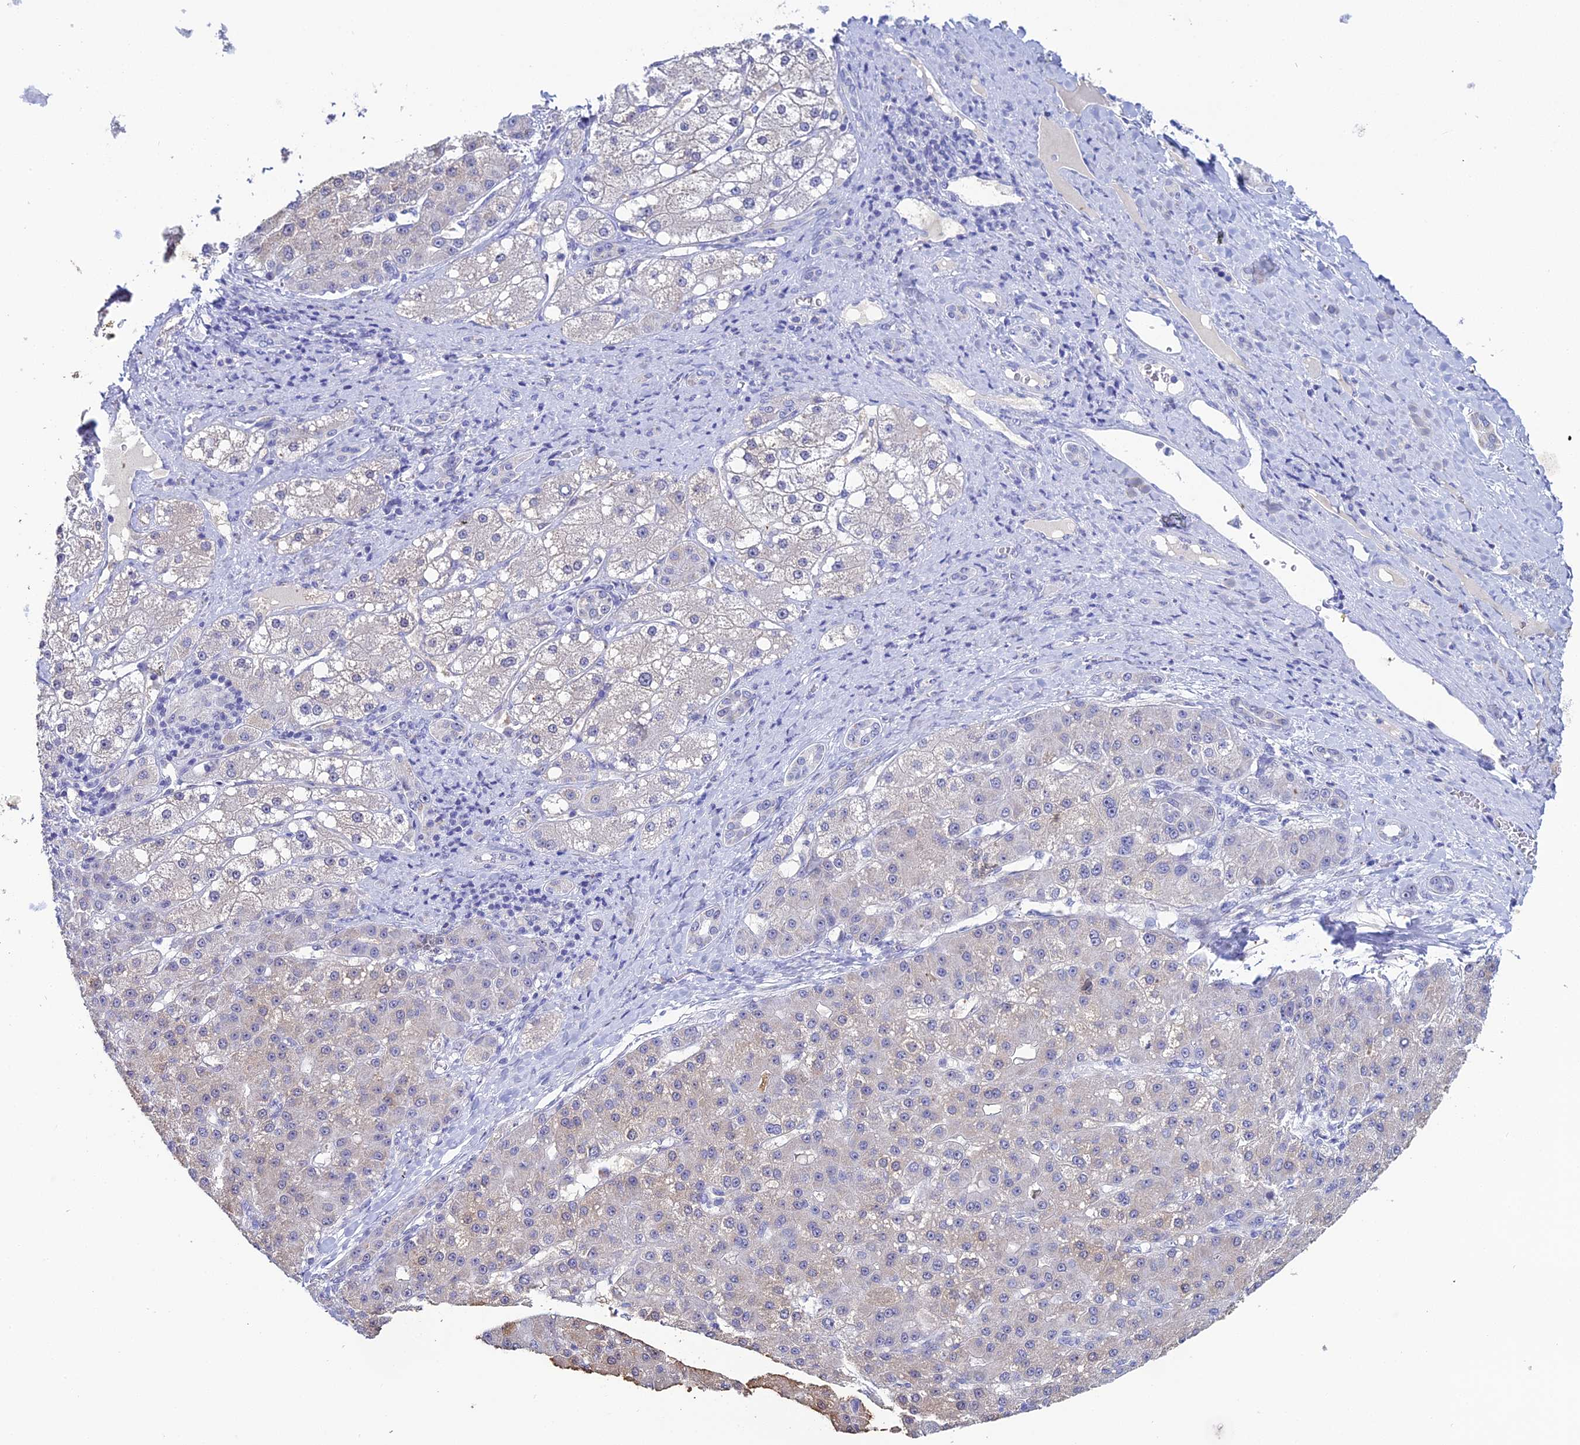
{"staining": {"intensity": "weak", "quantity": "<25%", "location": "cytoplasmic/membranous"}, "tissue": "liver cancer", "cell_type": "Tumor cells", "image_type": "cancer", "snomed": [{"axis": "morphology", "description": "Carcinoma, Hepatocellular, NOS"}, {"axis": "topography", "description": "Liver"}], "caption": "Tumor cells are negative for protein expression in human liver cancer. (DAB (3,3'-diaminobenzidine) immunohistochemistry visualized using brightfield microscopy, high magnification).", "gene": "PLPP4", "patient": {"sex": "male", "age": 67}}